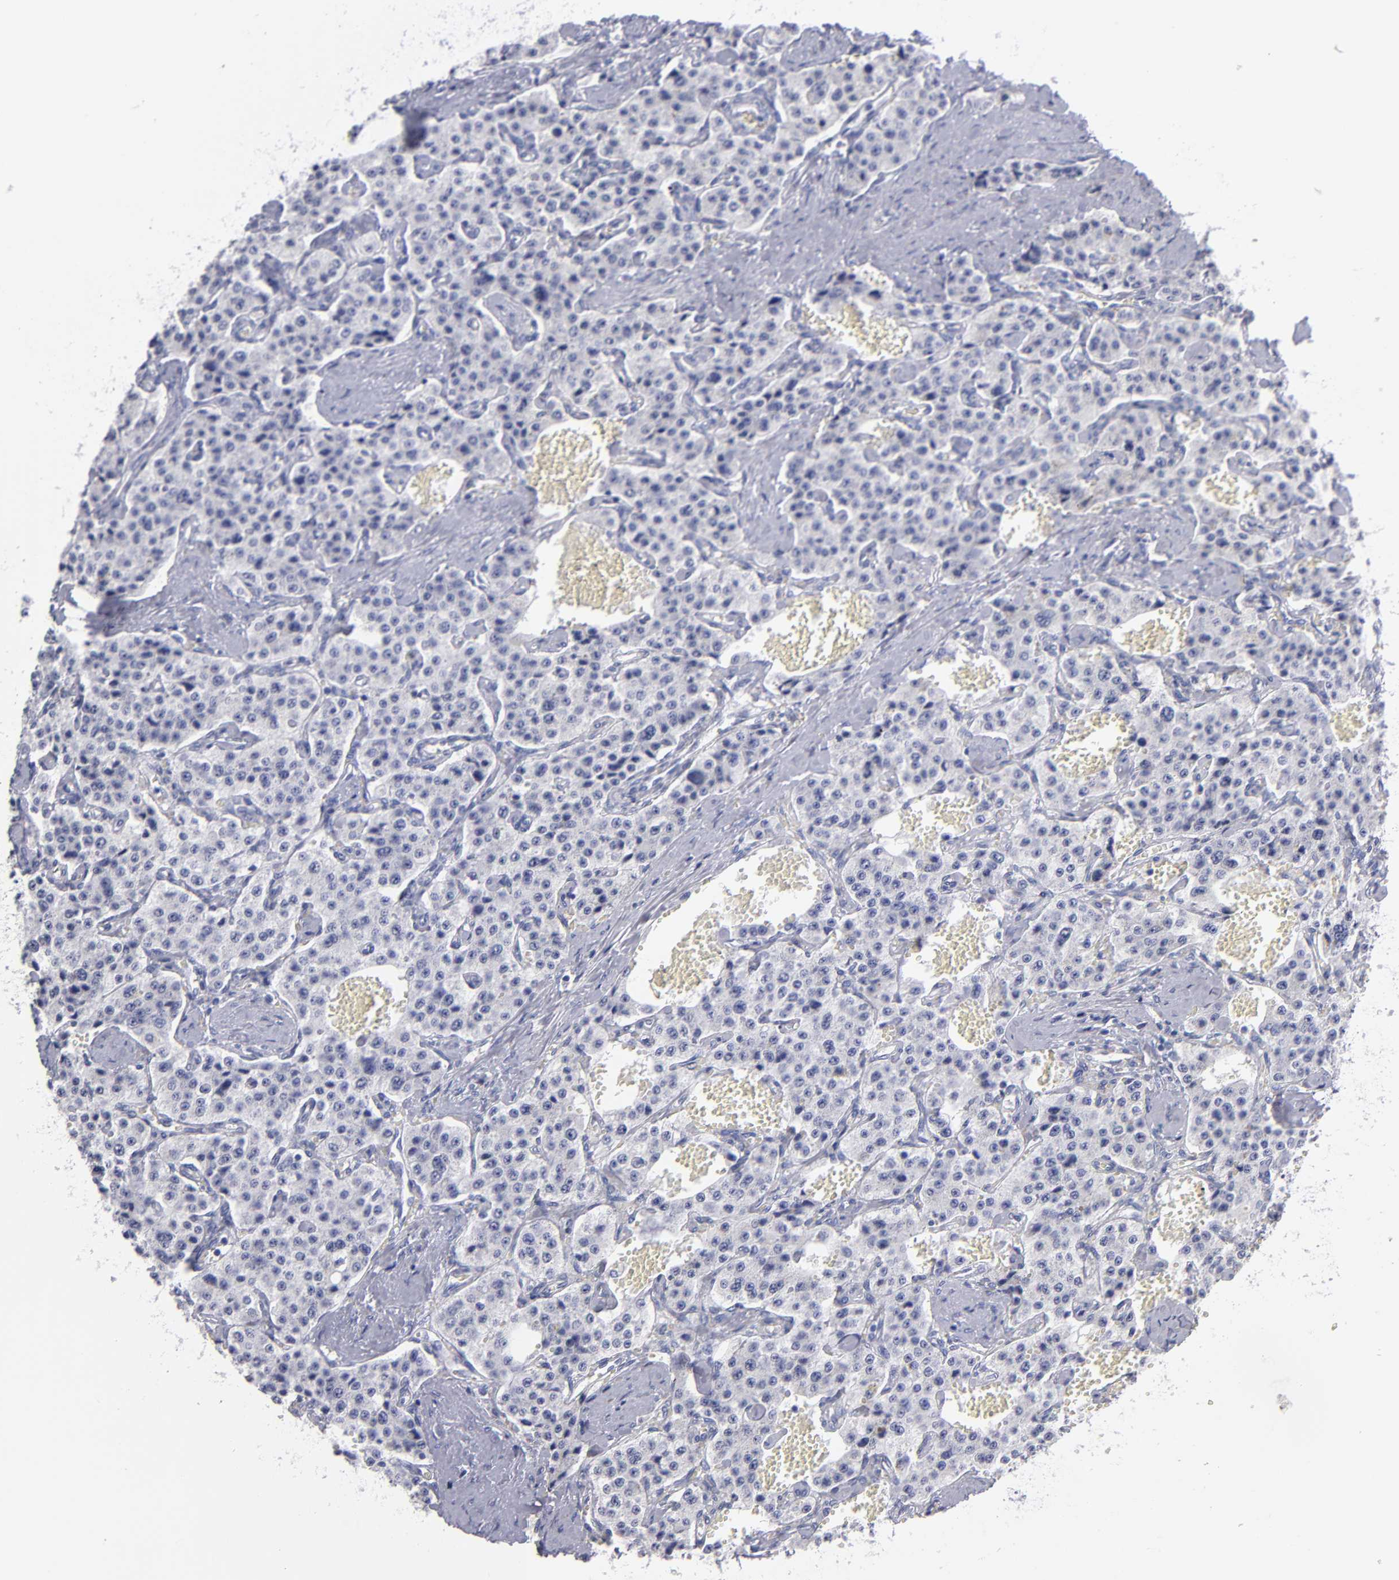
{"staining": {"intensity": "negative", "quantity": "none", "location": "none"}, "tissue": "carcinoid", "cell_type": "Tumor cells", "image_type": "cancer", "snomed": [{"axis": "morphology", "description": "Carcinoid, malignant, NOS"}, {"axis": "topography", "description": "Small intestine"}], "caption": "DAB immunohistochemical staining of carcinoid displays no significant staining in tumor cells. (DAB (3,3'-diaminobenzidine) immunohistochemistry (IHC) visualized using brightfield microscopy, high magnification).", "gene": "MB", "patient": {"sex": "male", "age": 52}}